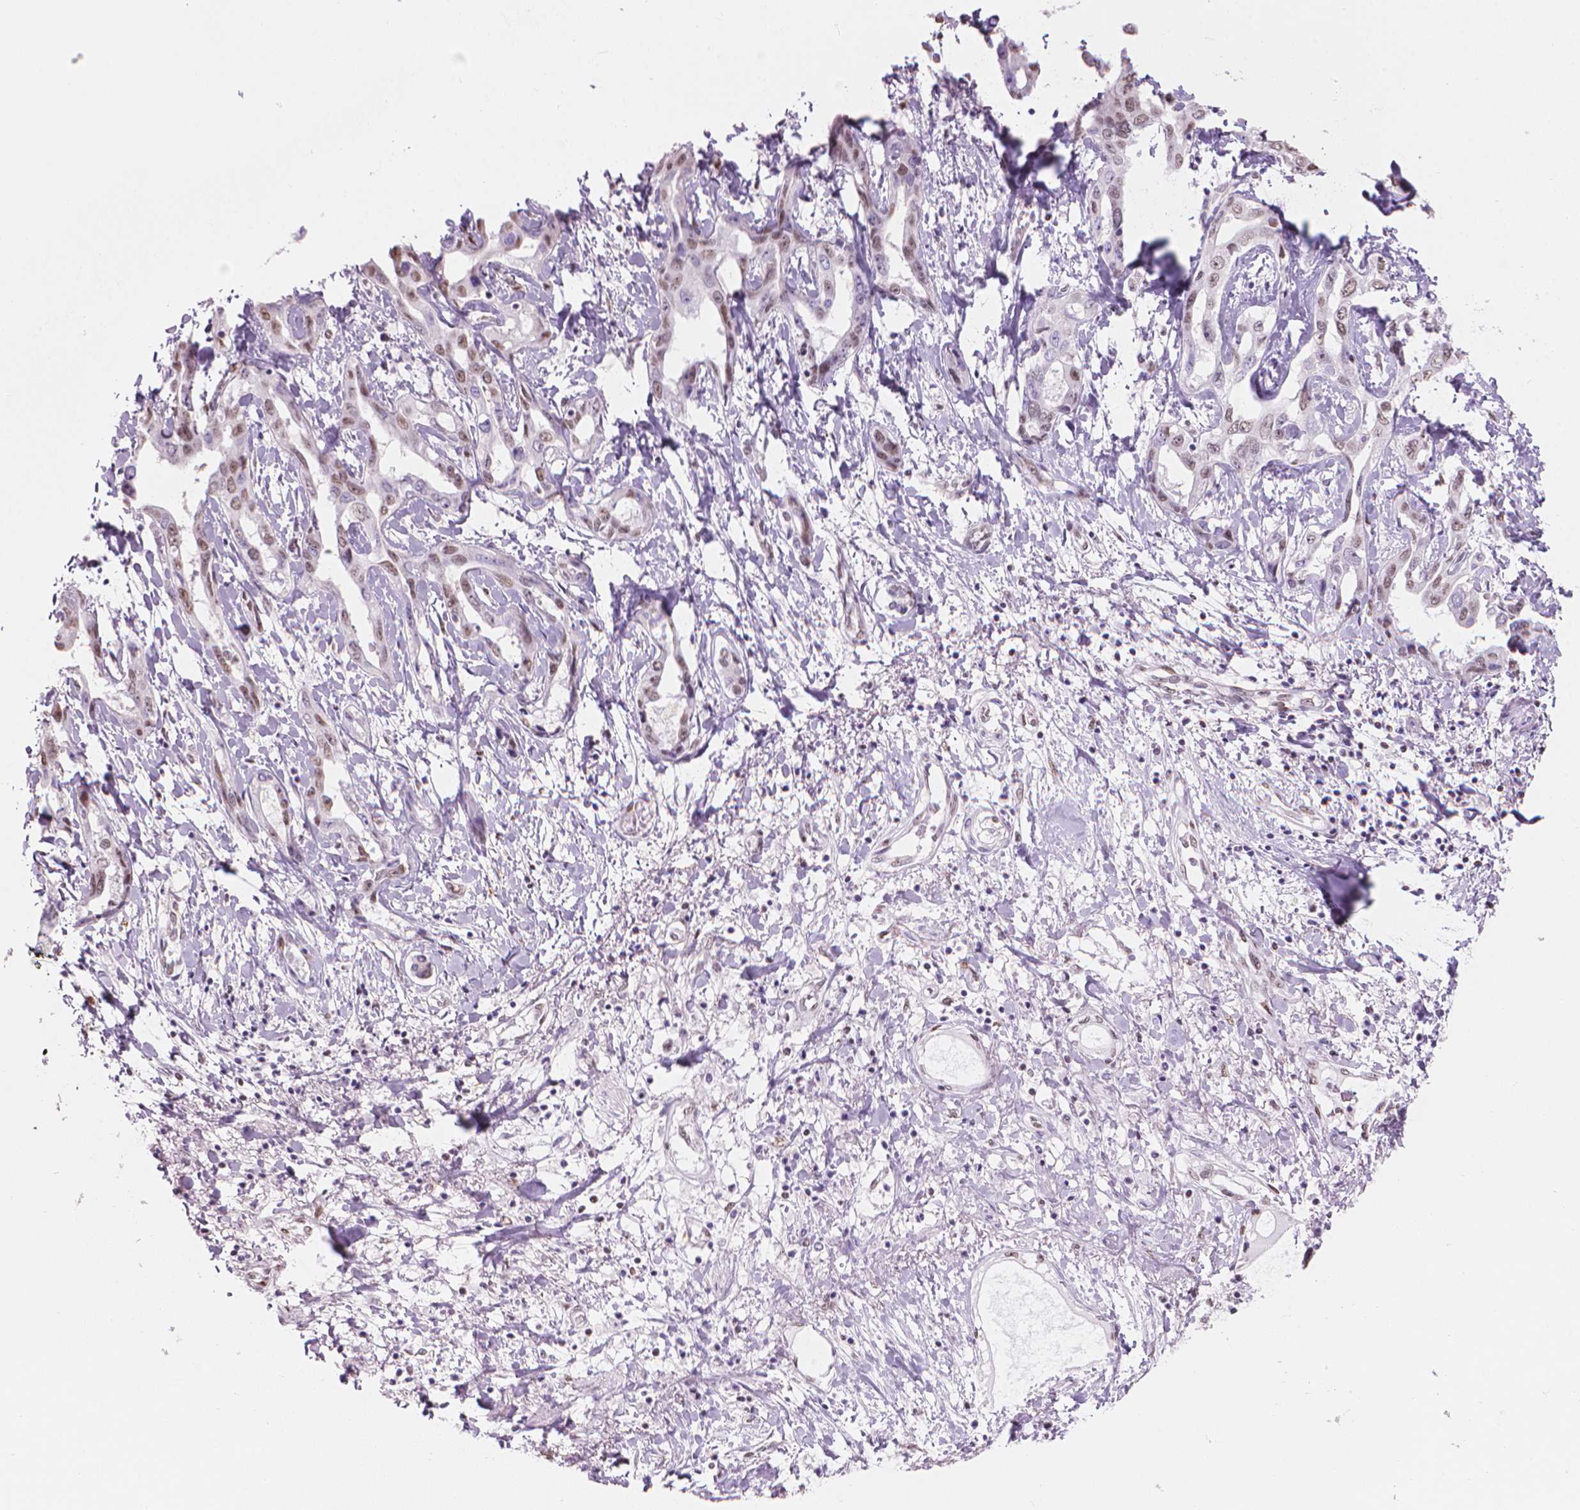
{"staining": {"intensity": "moderate", "quantity": "25%-75%", "location": "nuclear"}, "tissue": "liver cancer", "cell_type": "Tumor cells", "image_type": "cancer", "snomed": [{"axis": "morphology", "description": "Cholangiocarcinoma"}, {"axis": "topography", "description": "Liver"}], "caption": "A photomicrograph of human liver cancer (cholangiocarcinoma) stained for a protein exhibits moderate nuclear brown staining in tumor cells.", "gene": "PIAS2", "patient": {"sex": "male", "age": 59}}